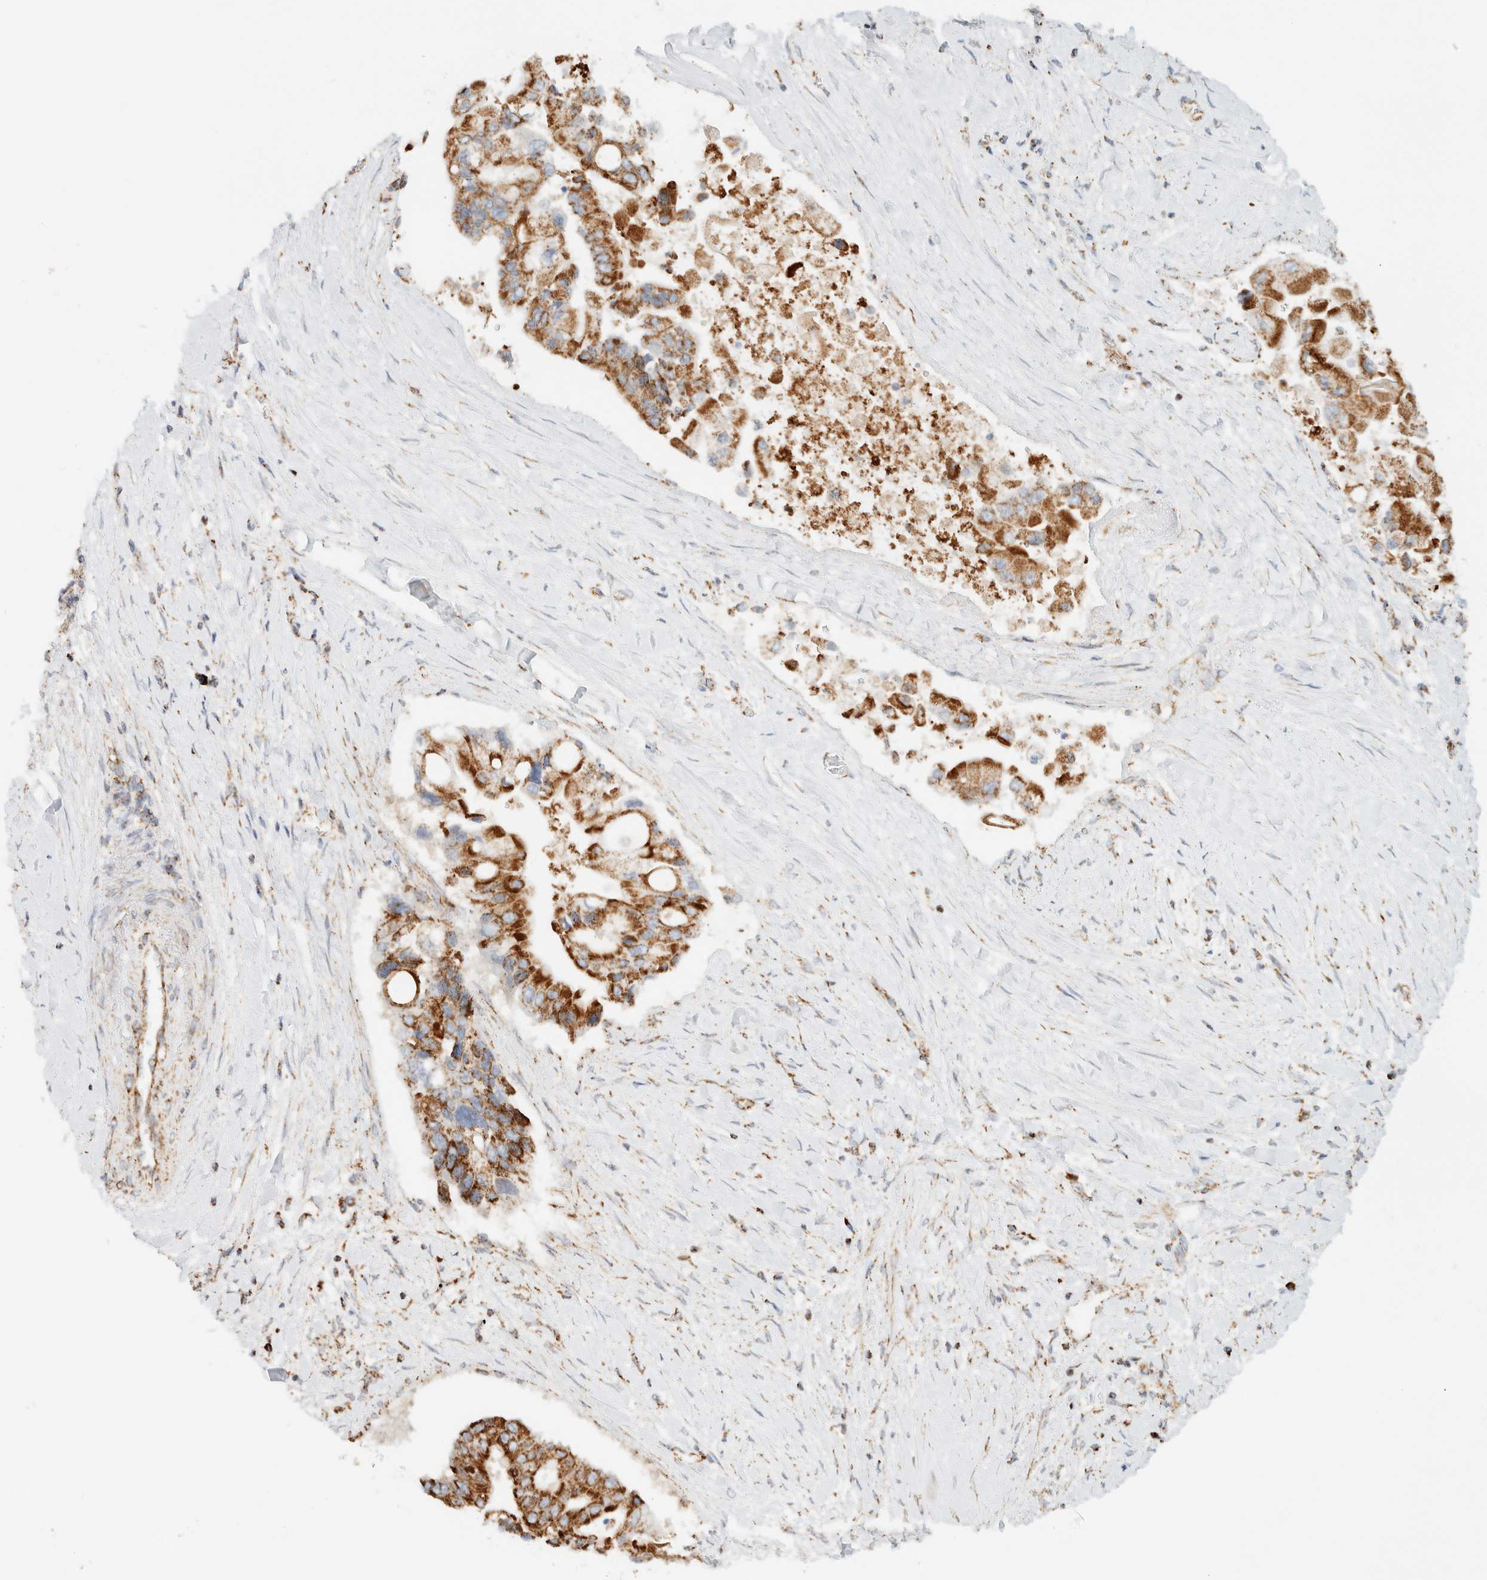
{"staining": {"intensity": "strong", "quantity": ">75%", "location": "cytoplasmic/membranous"}, "tissue": "liver cancer", "cell_type": "Tumor cells", "image_type": "cancer", "snomed": [{"axis": "morphology", "description": "Cholangiocarcinoma"}, {"axis": "topography", "description": "Liver"}], "caption": "A brown stain shows strong cytoplasmic/membranous staining of a protein in human cholangiocarcinoma (liver) tumor cells. (IHC, brightfield microscopy, high magnification).", "gene": "KIFAP3", "patient": {"sex": "male", "age": 50}}